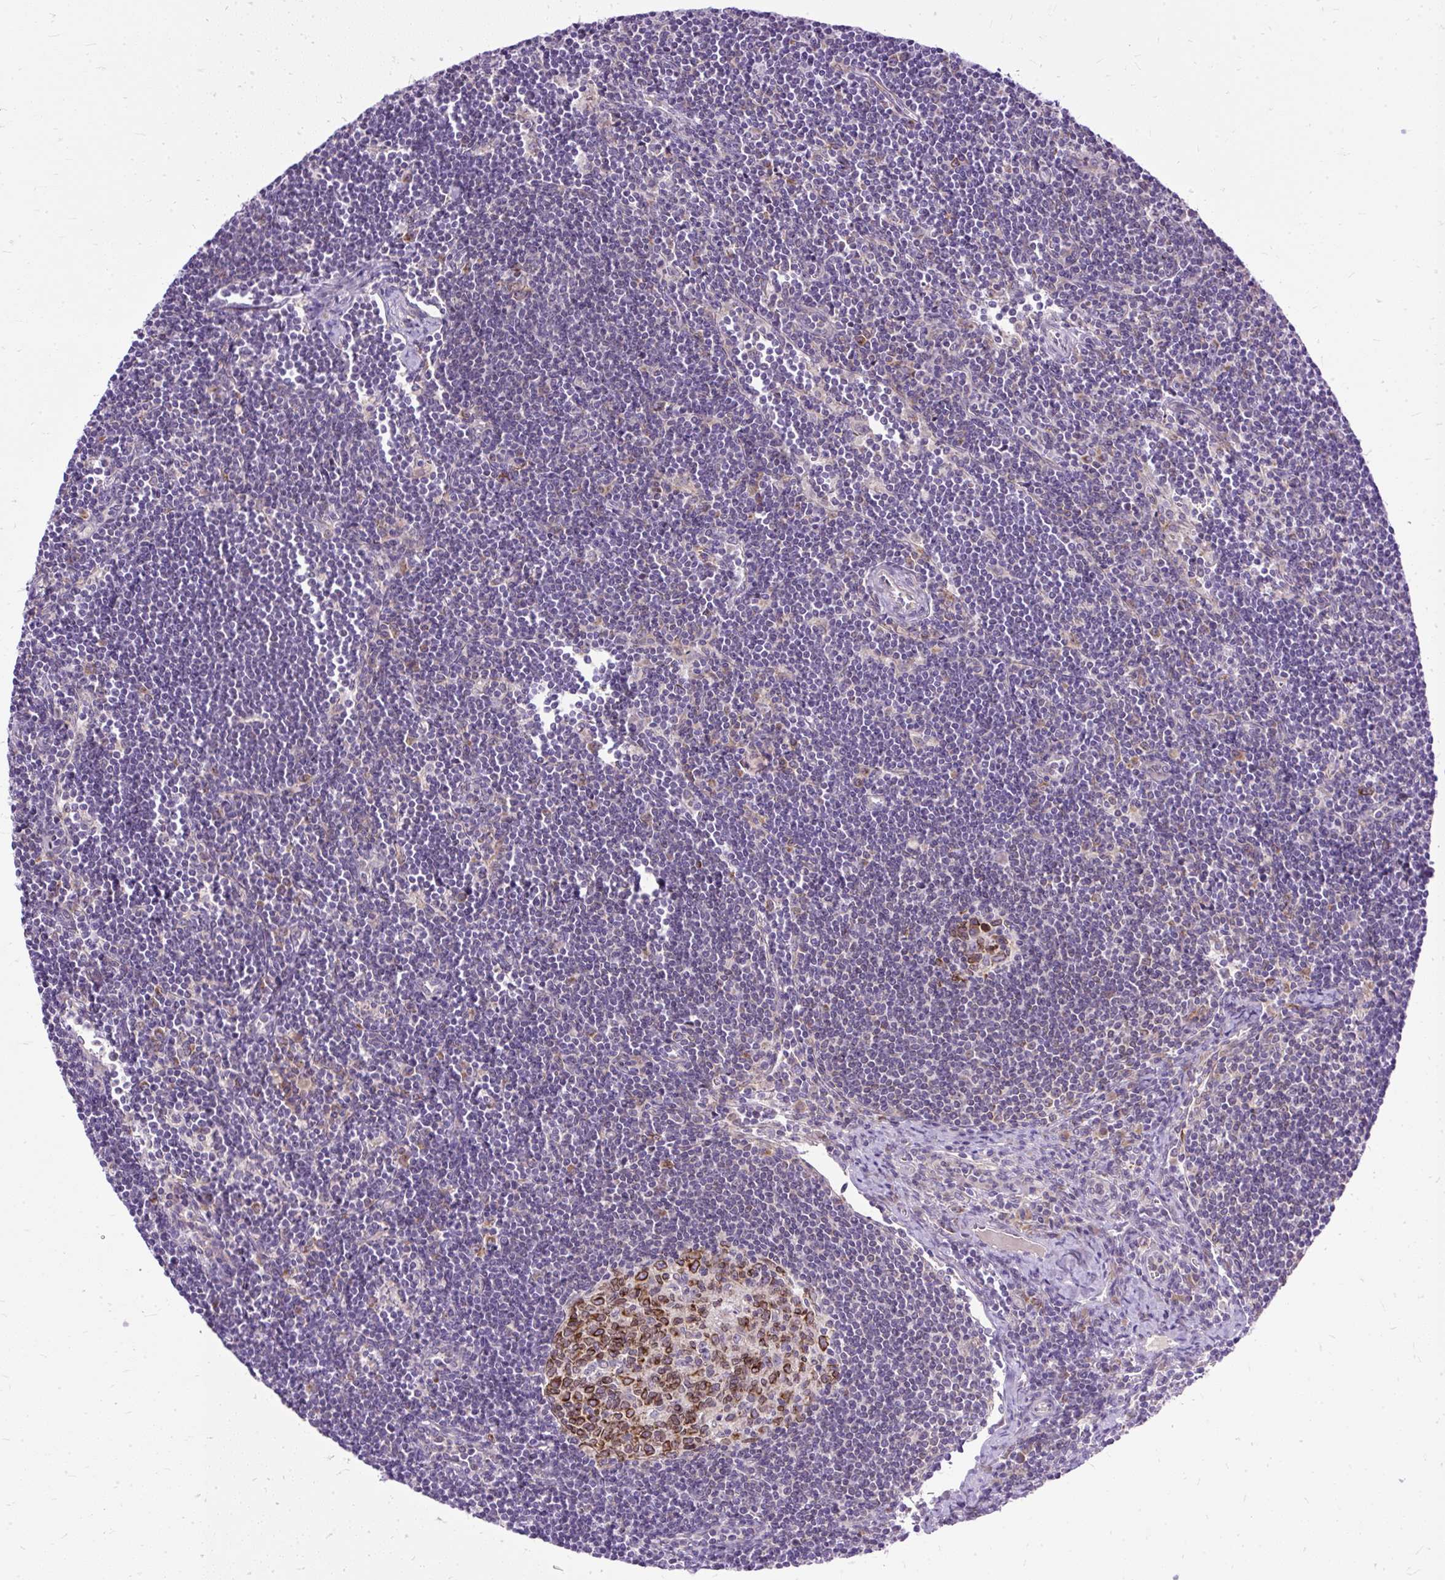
{"staining": {"intensity": "strong", "quantity": "25%-75%", "location": "cytoplasmic/membranous"}, "tissue": "lymph node", "cell_type": "Germinal center cells", "image_type": "normal", "snomed": [{"axis": "morphology", "description": "Normal tissue, NOS"}, {"axis": "topography", "description": "Lymph node"}], "caption": "Protein staining exhibits strong cytoplasmic/membranous positivity in about 25%-75% of germinal center cells in benign lymph node. The staining was performed using DAB (3,3'-diaminobenzidine), with brown indicating positive protein expression. Nuclei are stained blue with hematoxylin.", "gene": "AMFR", "patient": {"sex": "female", "age": 29}}